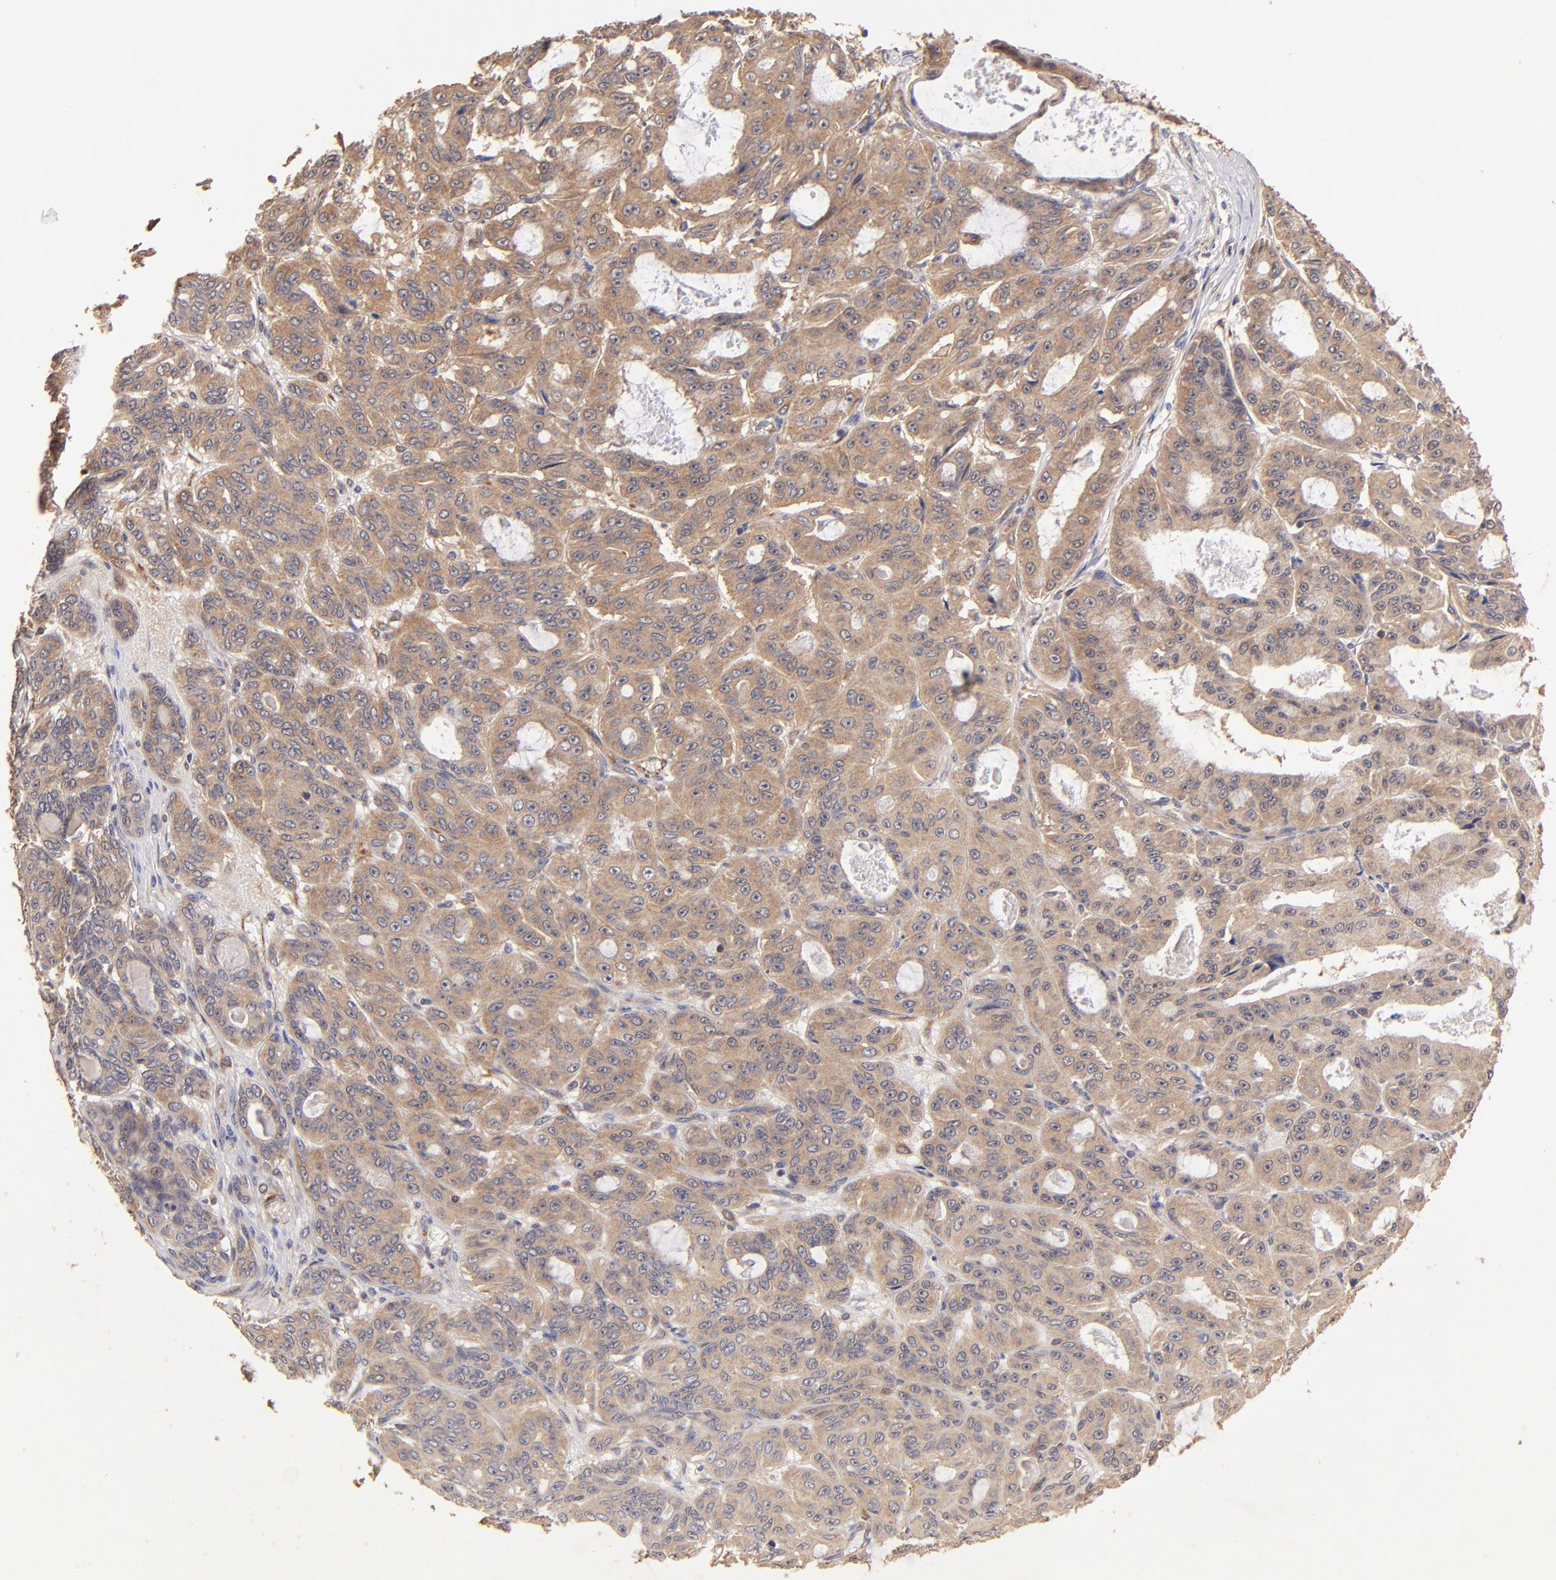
{"staining": {"intensity": "moderate", "quantity": ">75%", "location": "cytoplasmic/membranous"}, "tissue": "ovarian cancer", "cell_type": "Tumor cells", "image_type": "cancer", "snomed": [{"axis": "morphology", "description": "Carcinoma, endometroid"}, {"axis": "topography", "description": "Ovary"}], "caption": "The photomicrograph shows a brown stain indicating the presence of a protein in the cytoplasmic/membranous of tumor cells in ovarian cancer.", "gene": "TNFAIP3", "patient": {"sex": "female", "age": 61}}